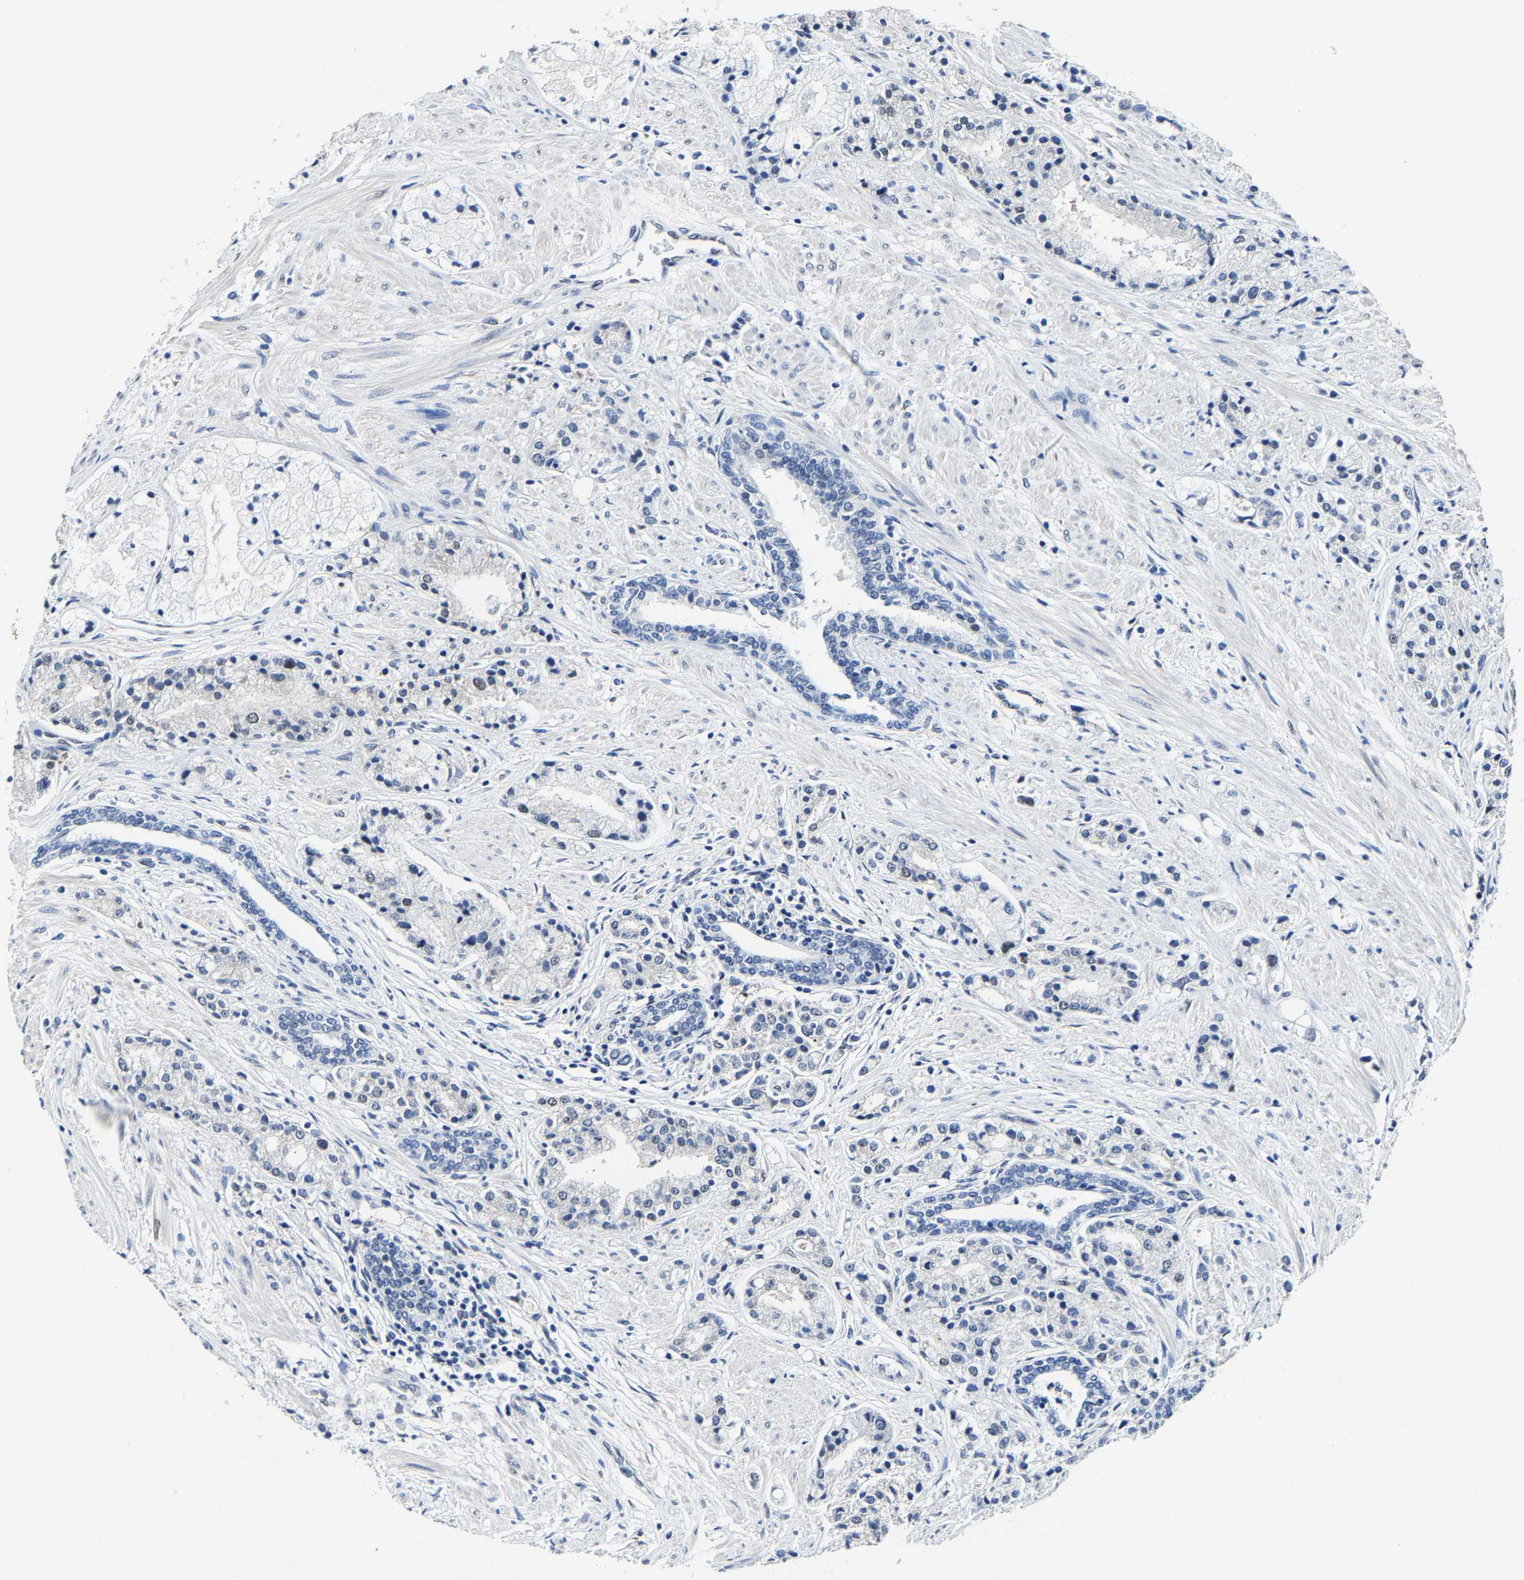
{"staining": {"intensity": "negative", "quantity": "none", "location": "none"}, "tissue": "prostate cancer", "cell_type": "Tumor cells", "image_type": "cancer", "snomed": [{"axis": "morphology", "description": "Adenocarcinoma, High grade"}, {"axis": "topography", "description": "Prostate"}], "caption": "The photomicrograph displays no staining of tumor cells in adenocarcinoma (high-grade) (prostate).", "gene": "METTL1", "patient": {"sex": "male", "age": 50}}